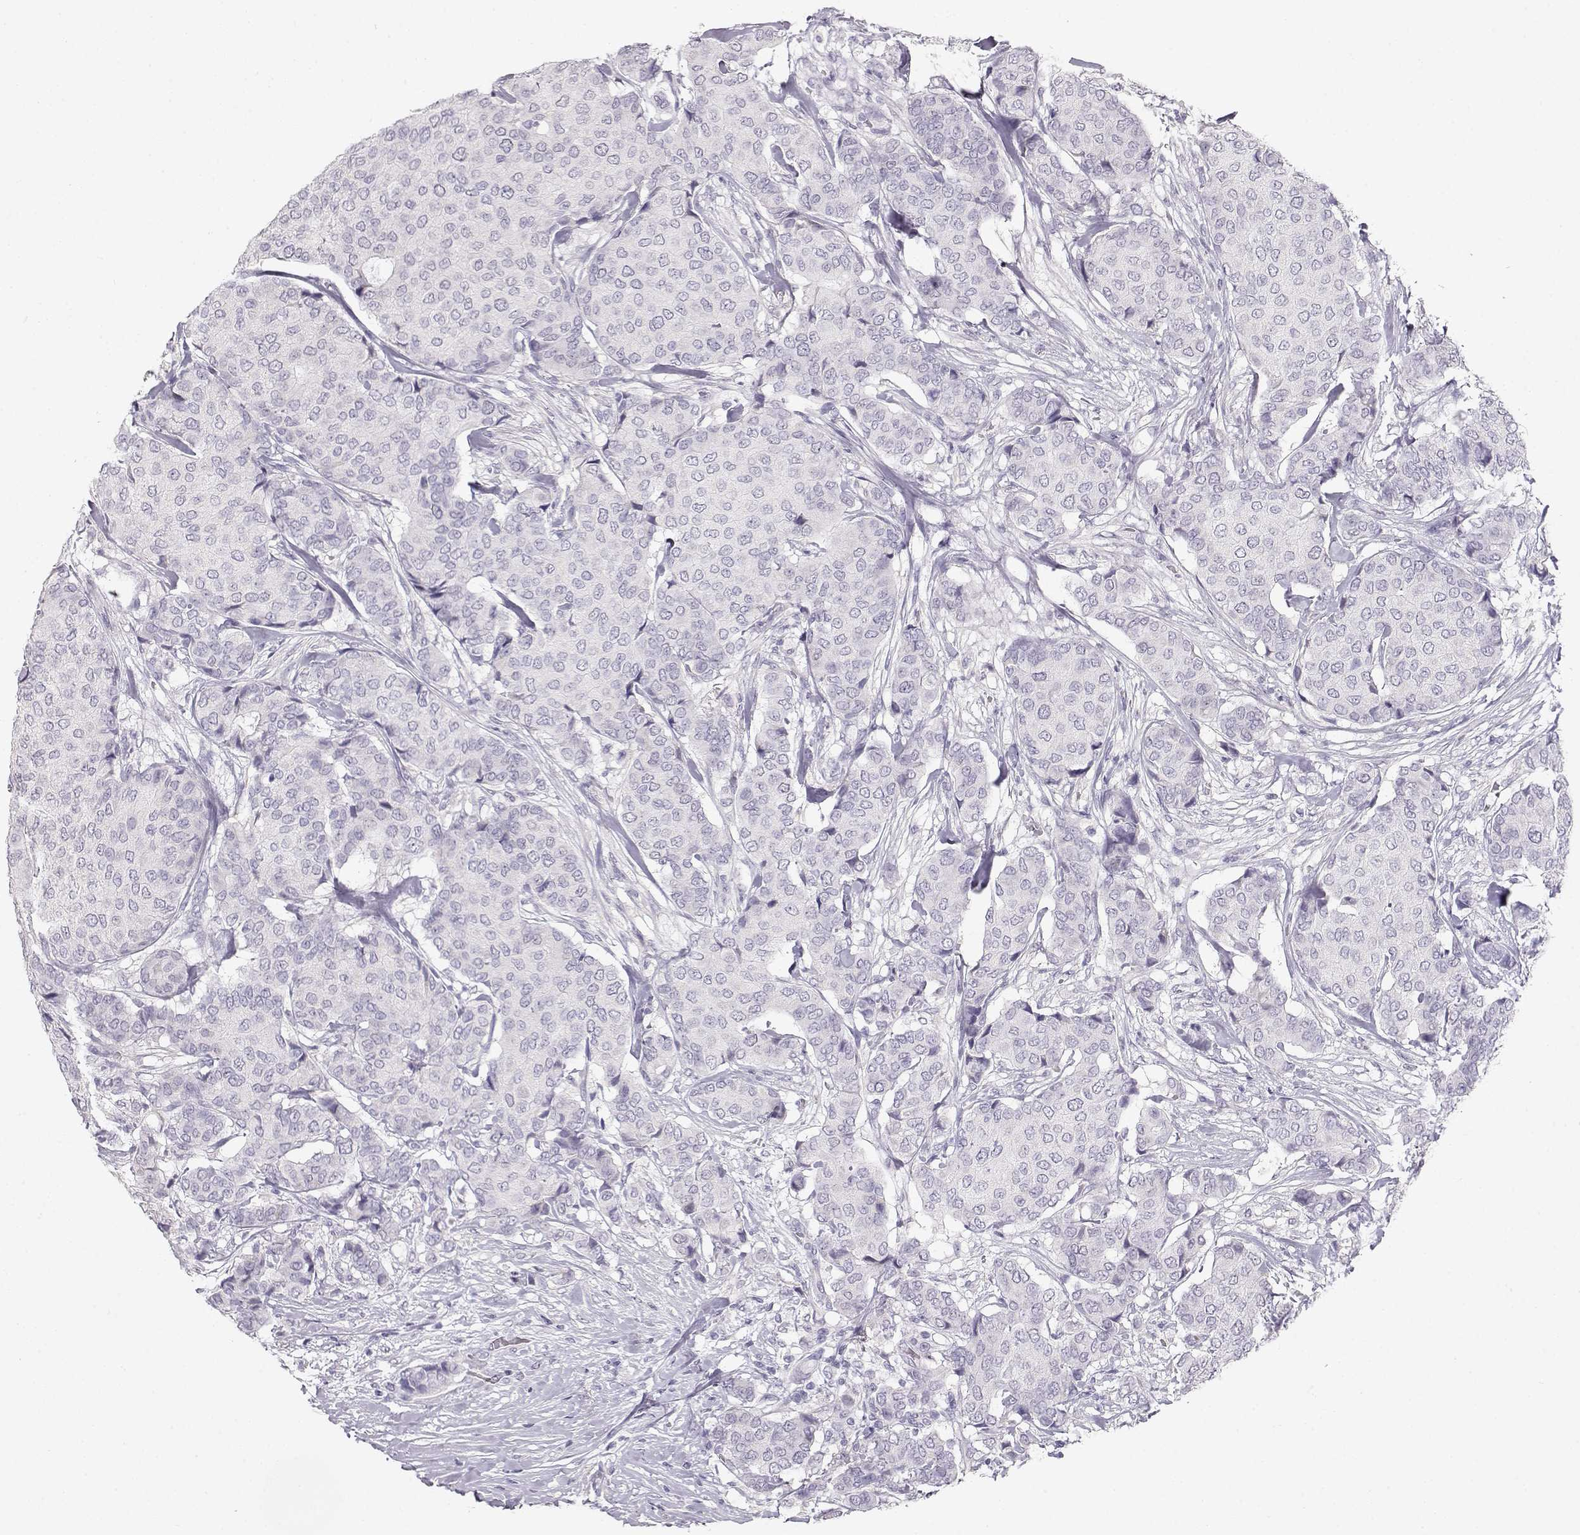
{"staining": {"intensity": "negative", "quantity": "none", "location": "none"}, "tissue": "breast cancer", "cell_type": "Tumor cells", "image_type": "cancer", "snomed": [{"axis": "morphology", "description": "Duct carcinoma"}, {"axis": "topography", "description": "Breast"}], "caption": "A histopathology image of breast cancer (invasive ductal carcinoma) stained for a protein exhibits no brown staining in tumor cells. Brightfield microscopy of immunohistochemistry stained with DAB (brown) and hematoxylin (blue), captured at high magnification.", "gene": "NUTM1", "patient": {"sex": "female", "age": 75}}